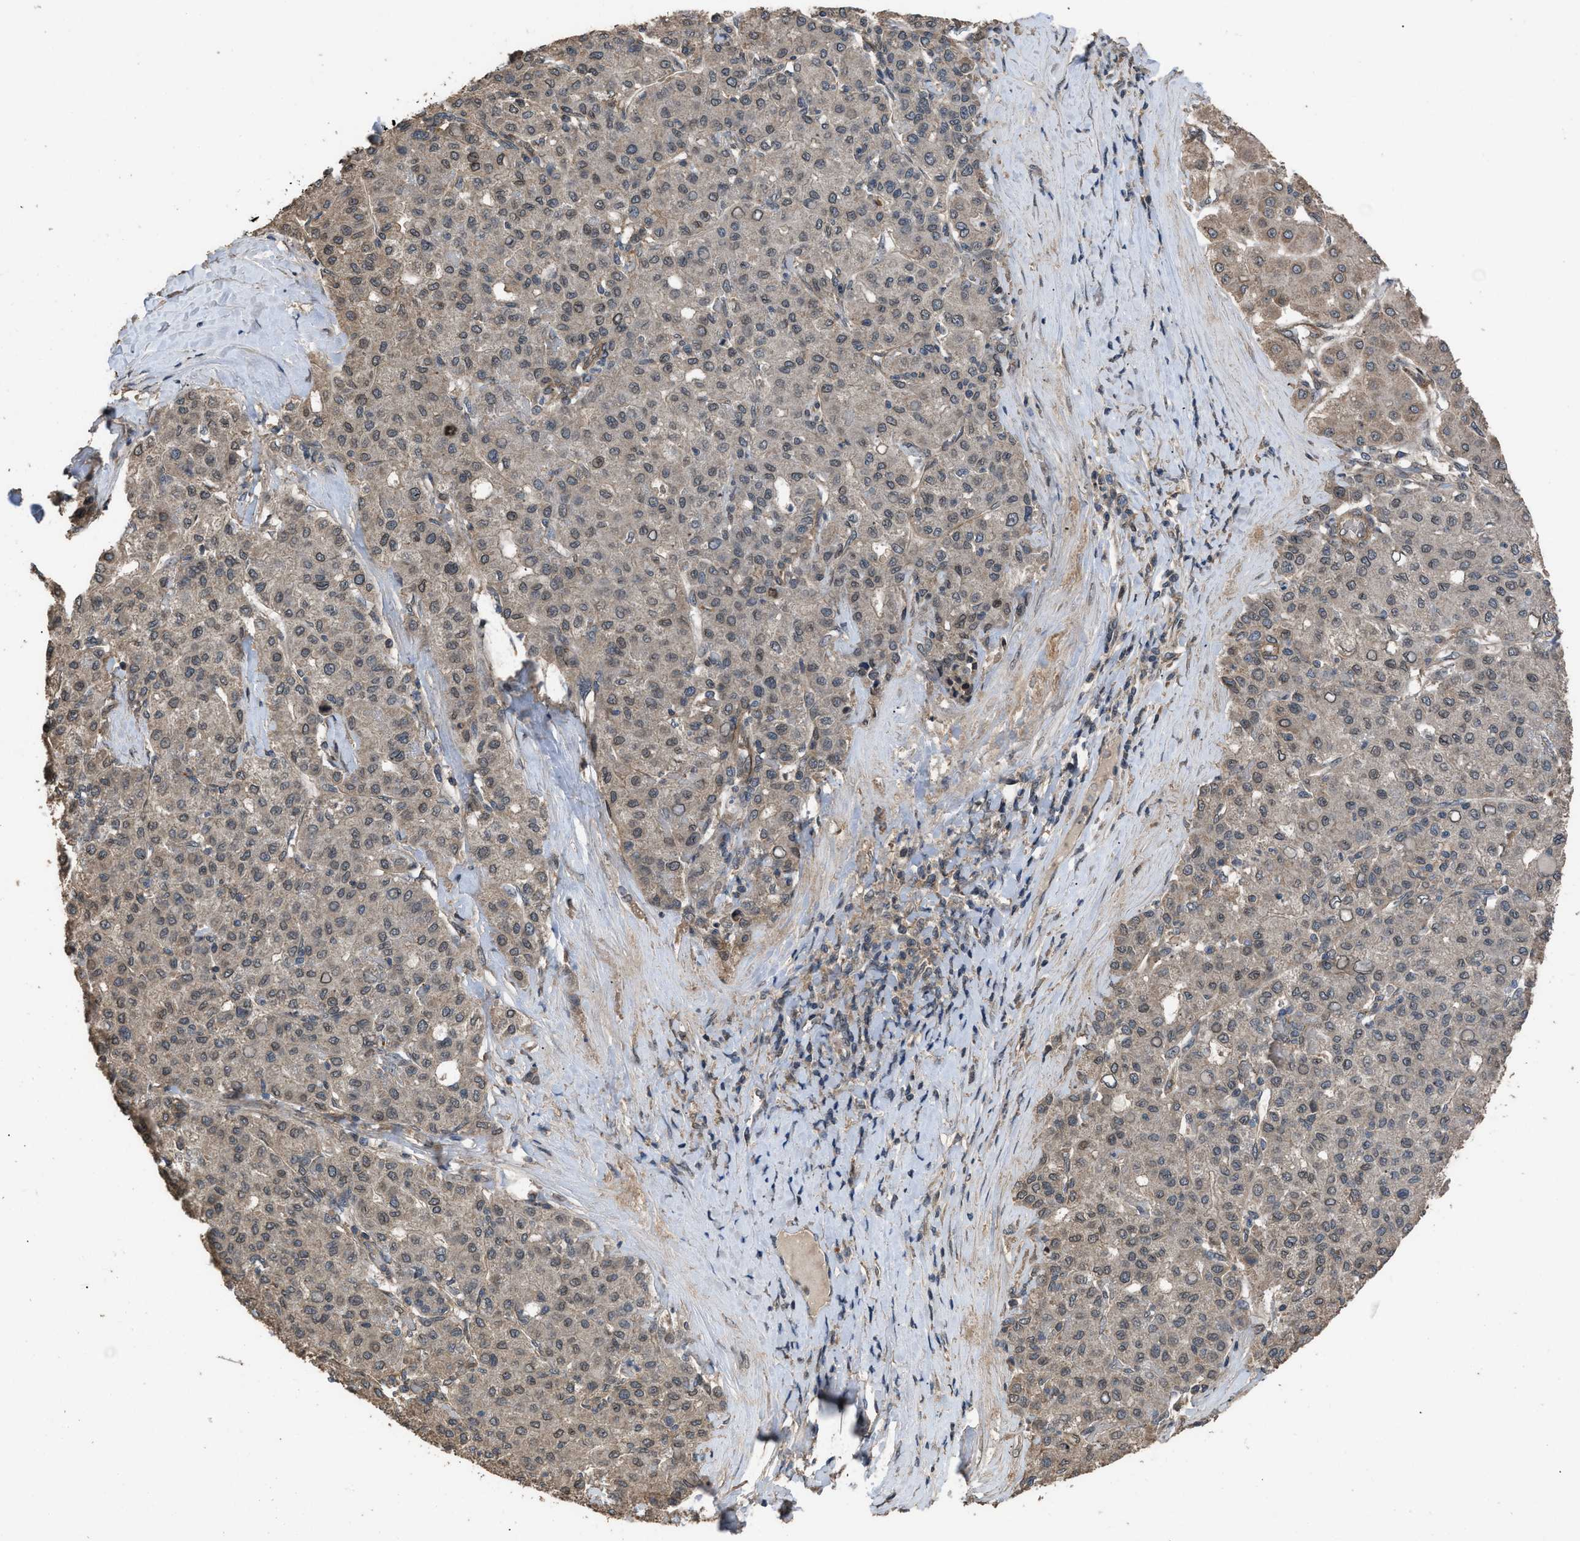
{"staining": {"intensity": "weak", "quantity": ">75%", "location": "cytoplasmic/membranous"}, "tissue": "liver cancer", "cell_type": "Tumor cells", "image_type": "cancer", "snomed": [{"axis": "morphology", "description": "Carcinoma, Hepatocellular, NOS"}, {"axis": "topography", "description": "Liver"}], "caption": "Immunohistochemistry (IHC) (DAB) staining of liver hepatocellular carcinoma exhibits weak cytoplasmic/membranous protein positivity in approximately >75% of tumor cells.", "gene": "UTRN", "patient": {"sex": "male", "age": 65}}